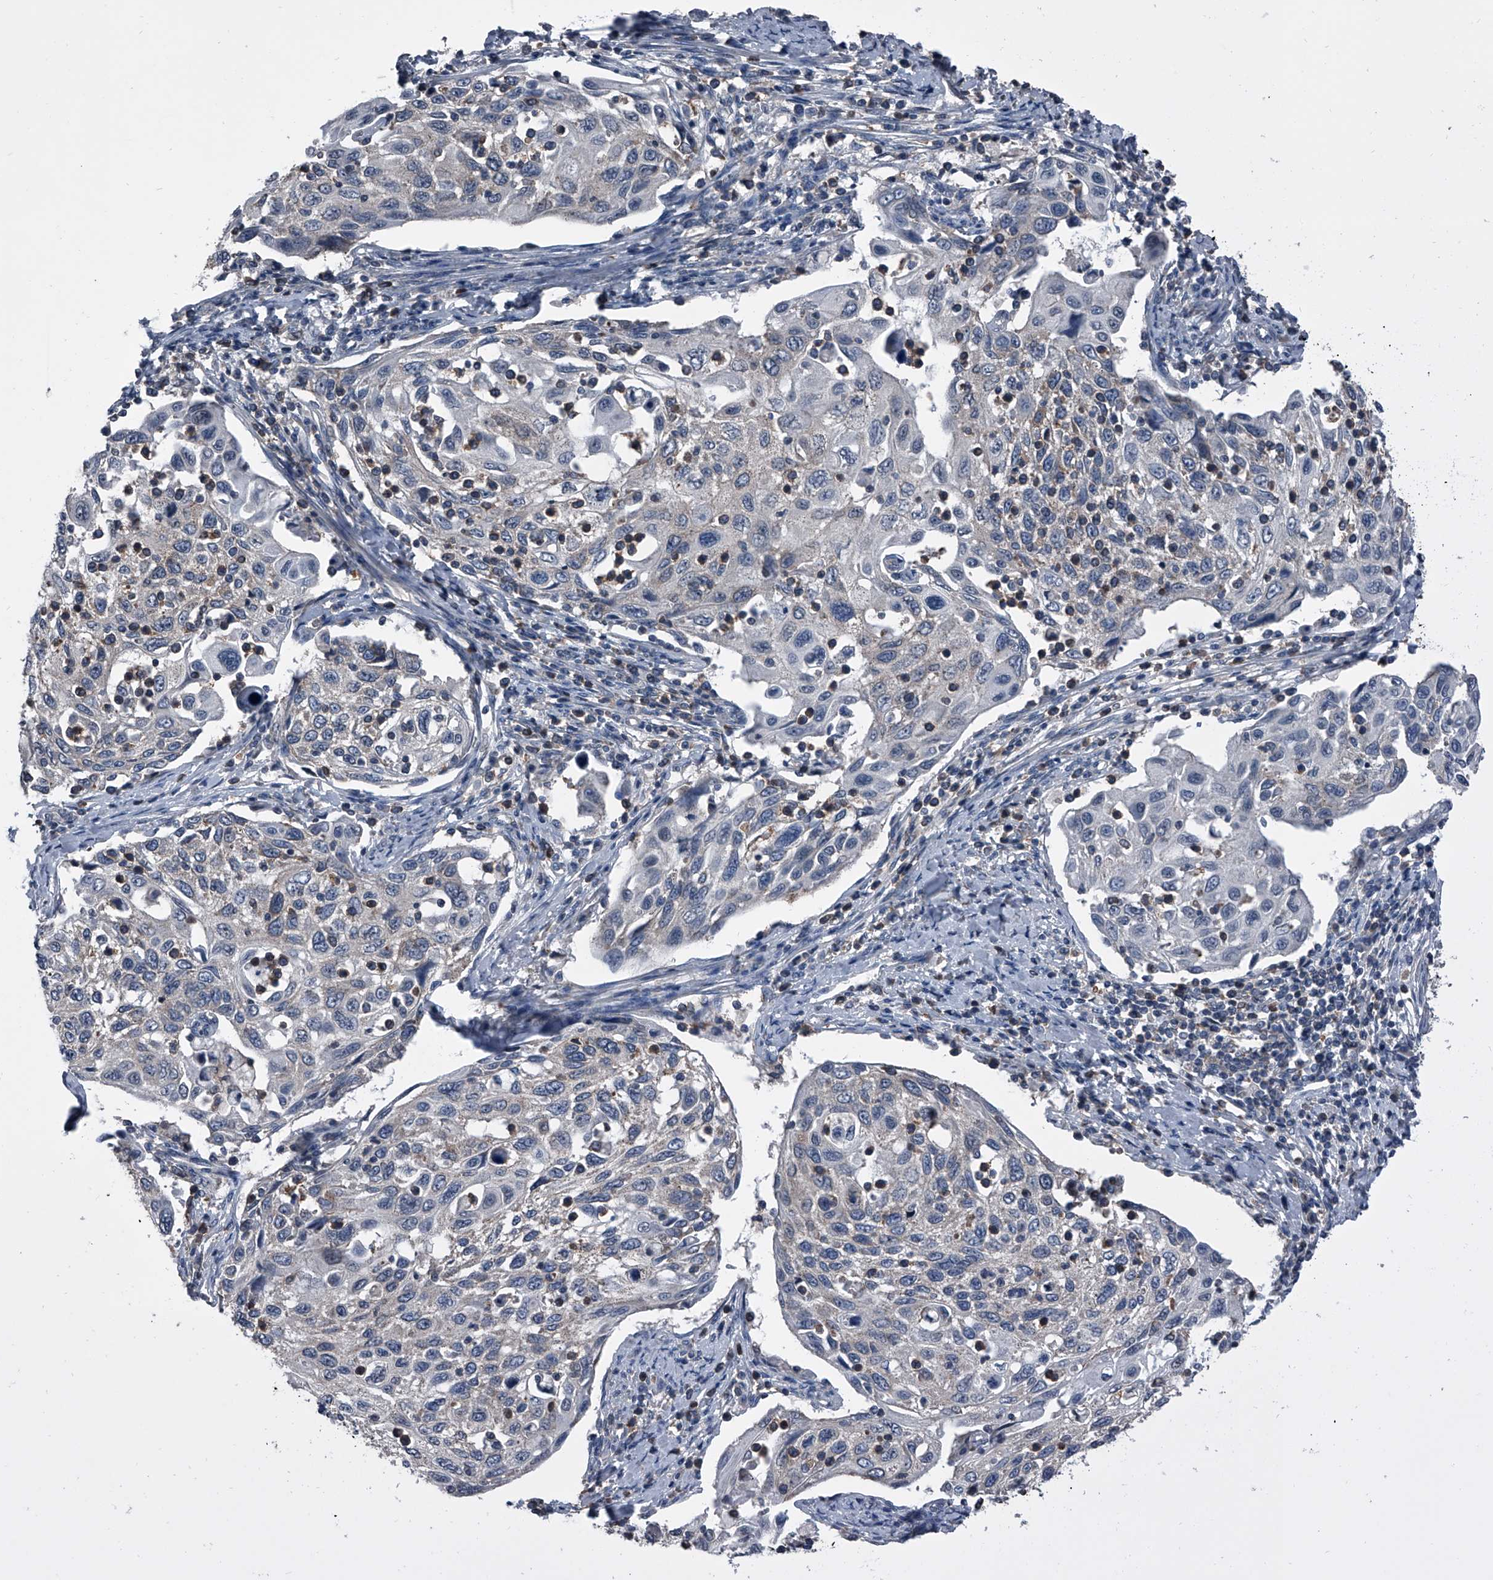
{"staining": {"intensity": "negative", "quantity": "none", "location": "none"}, "tissue": "cervical cancer", "cell_type": "Tumor cells", "image_type": "cancer", "snomed": [{"axis": "morphology", "description": "Squamous cell carcinoma, NOS"}, {"axis": "topography", "description": "Cervix"}], "caption": "A high-resolution photomicrograph shows immunohistochemistry (IHC) staining of cervical squamous cell carcinoma, which reveals no significant expression in tumor cells.", "gene": "PIP5K1A", "patient": {"sex": "female", "age": 70}}